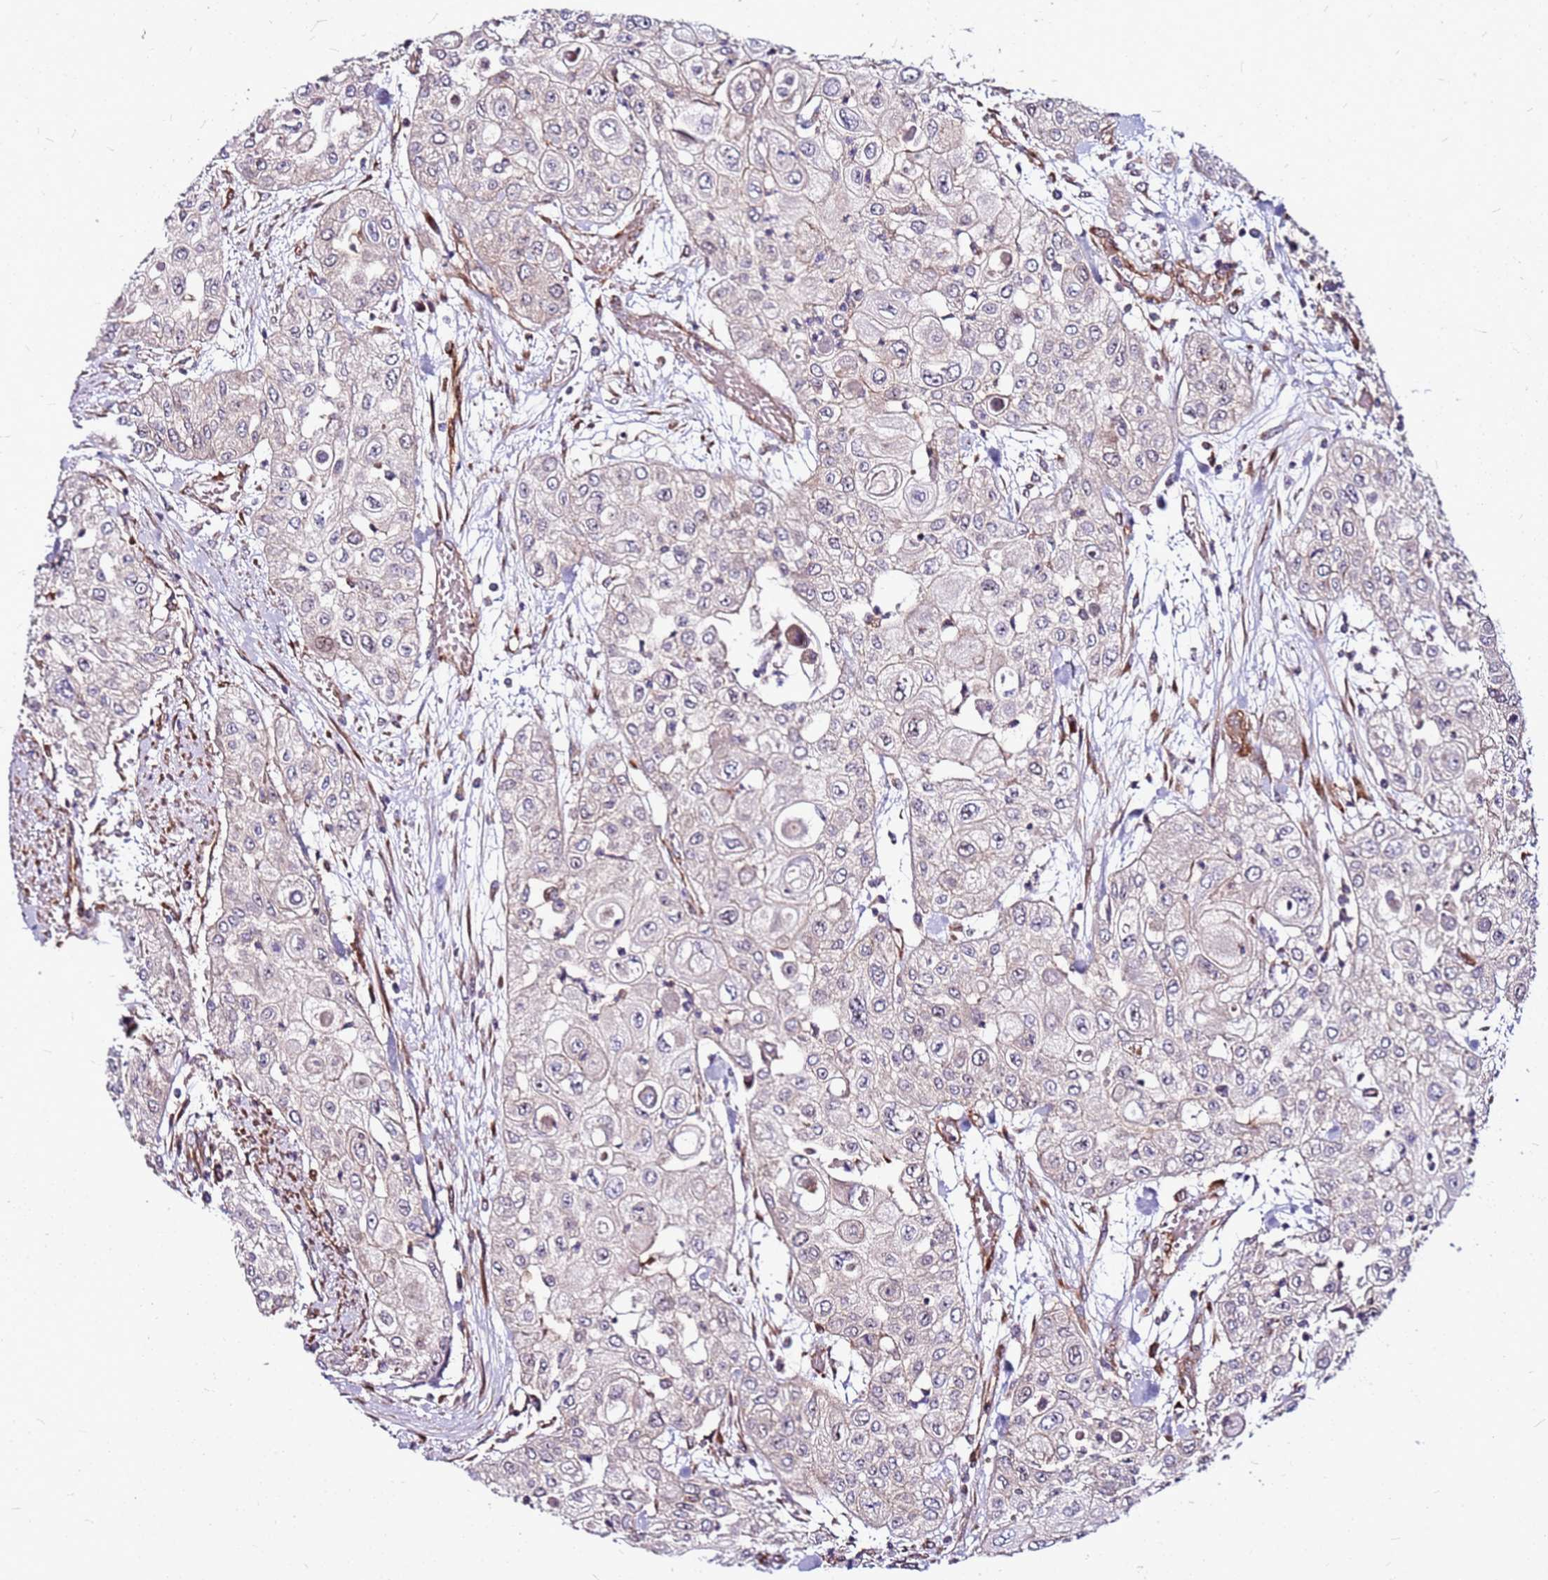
{"staining": {"intensity": "negative", "quantity": "none", "location": "none"}, "tissue": "urothelial cancer", "cell_type": "Tumor cells", "image_type": "cancer", "snomed": [{"axis": "morphology", "description": "Urothelial carcinoma, High grade"}, {"axis": "topography", "description": "Urinary bladder"}], "caption": "Tumor cells are negative for protein expression in human urothelial cancer.", "gene": "TOPAZ1", "patient": {"sex": "female", "age": 79}}